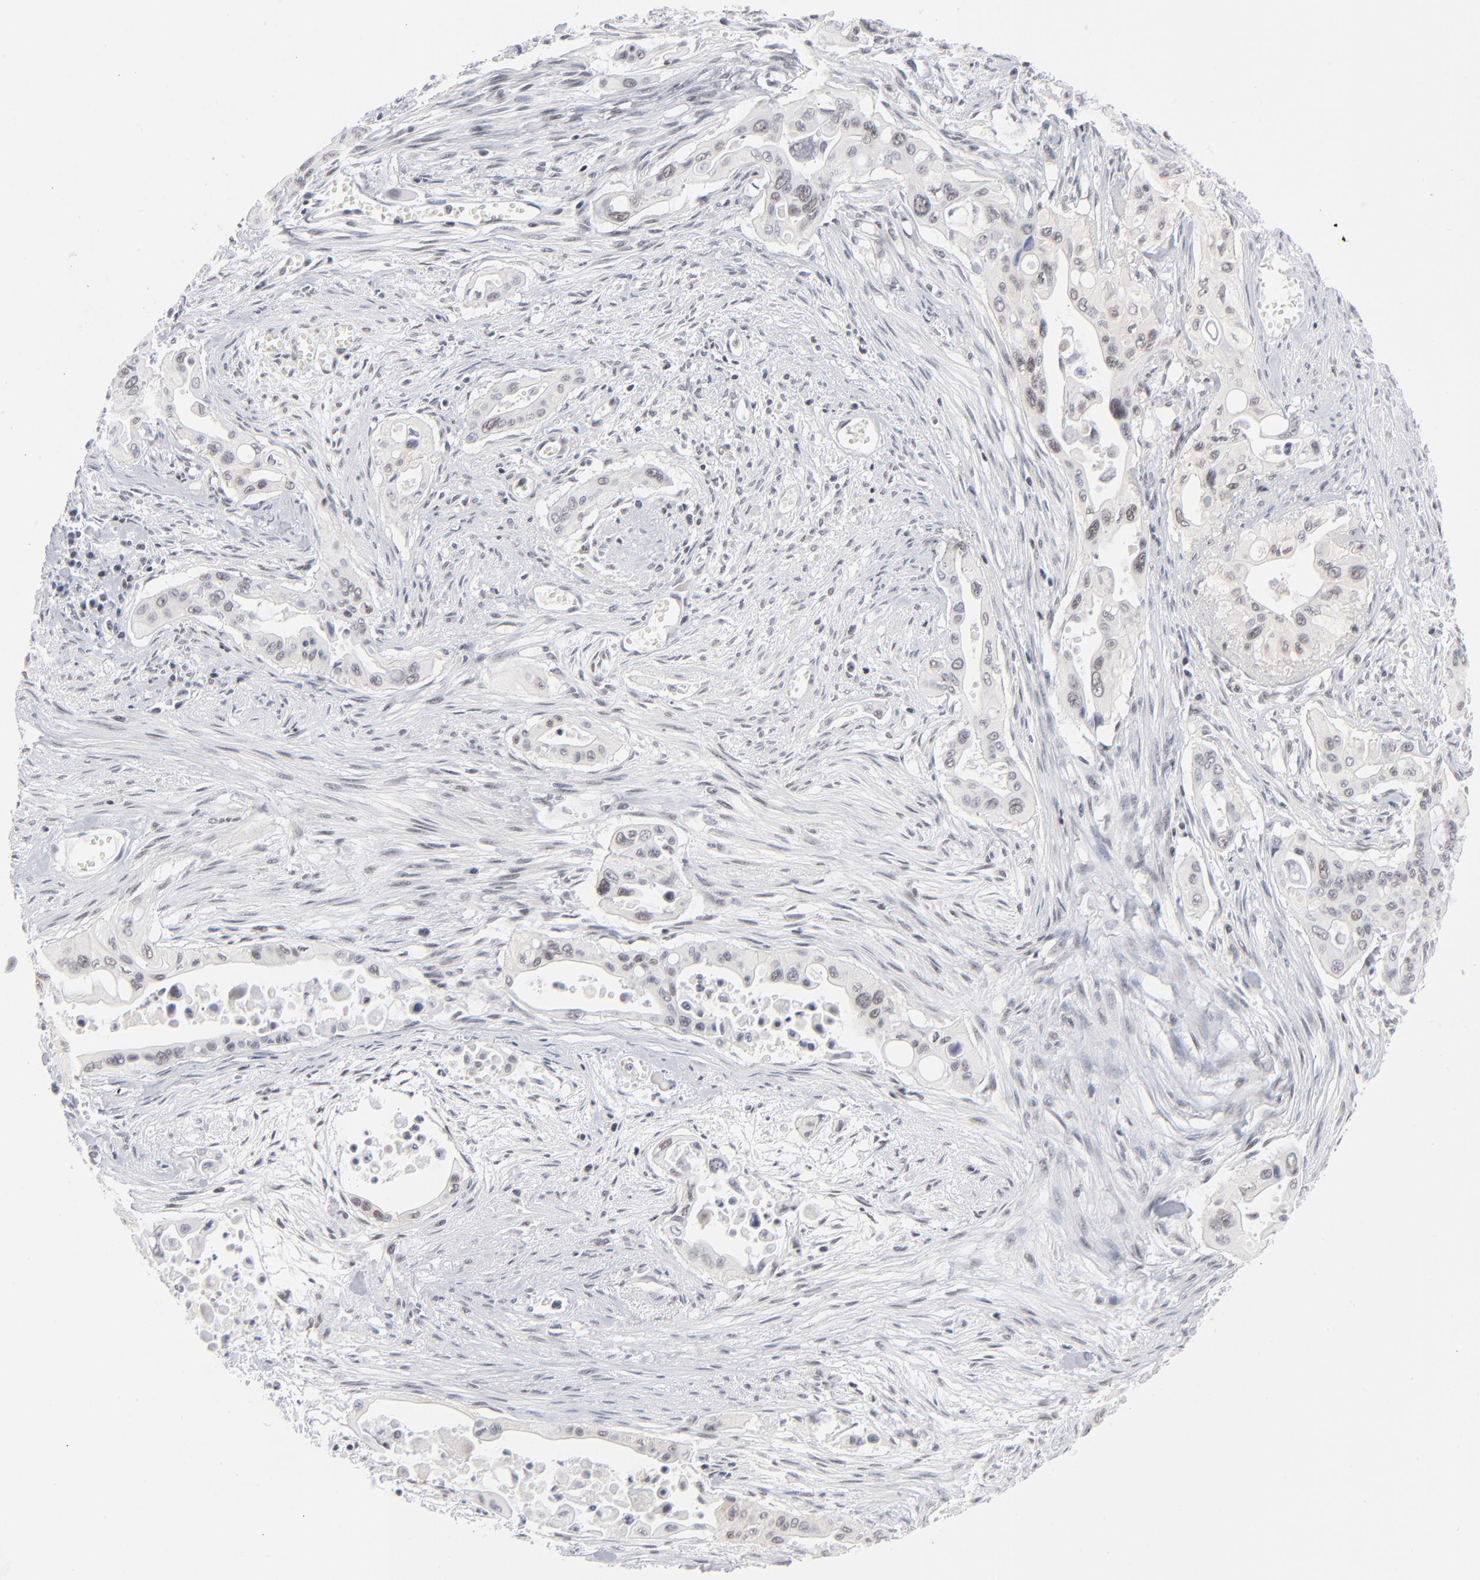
{"staining": {"intensity": "negative", "quantity": "none", "location": "none"}, "tissue": "pancreatic cancer", "cell_type": "Tumor cells", "image_type": "cancer", "snomed": [{"axis": "morphology", "description": "Adenocarcinoma, NOS"}, {"axis": "topography", "description": "Pancreas"}], "caption": "A high-resolution histopathology image shows IHC staining of pancreatic adenocarcinoma, which shows no significant positivity in tumor cells.", "gene": "ZNF143", "patient": {"sex": "male", "age": 77}}